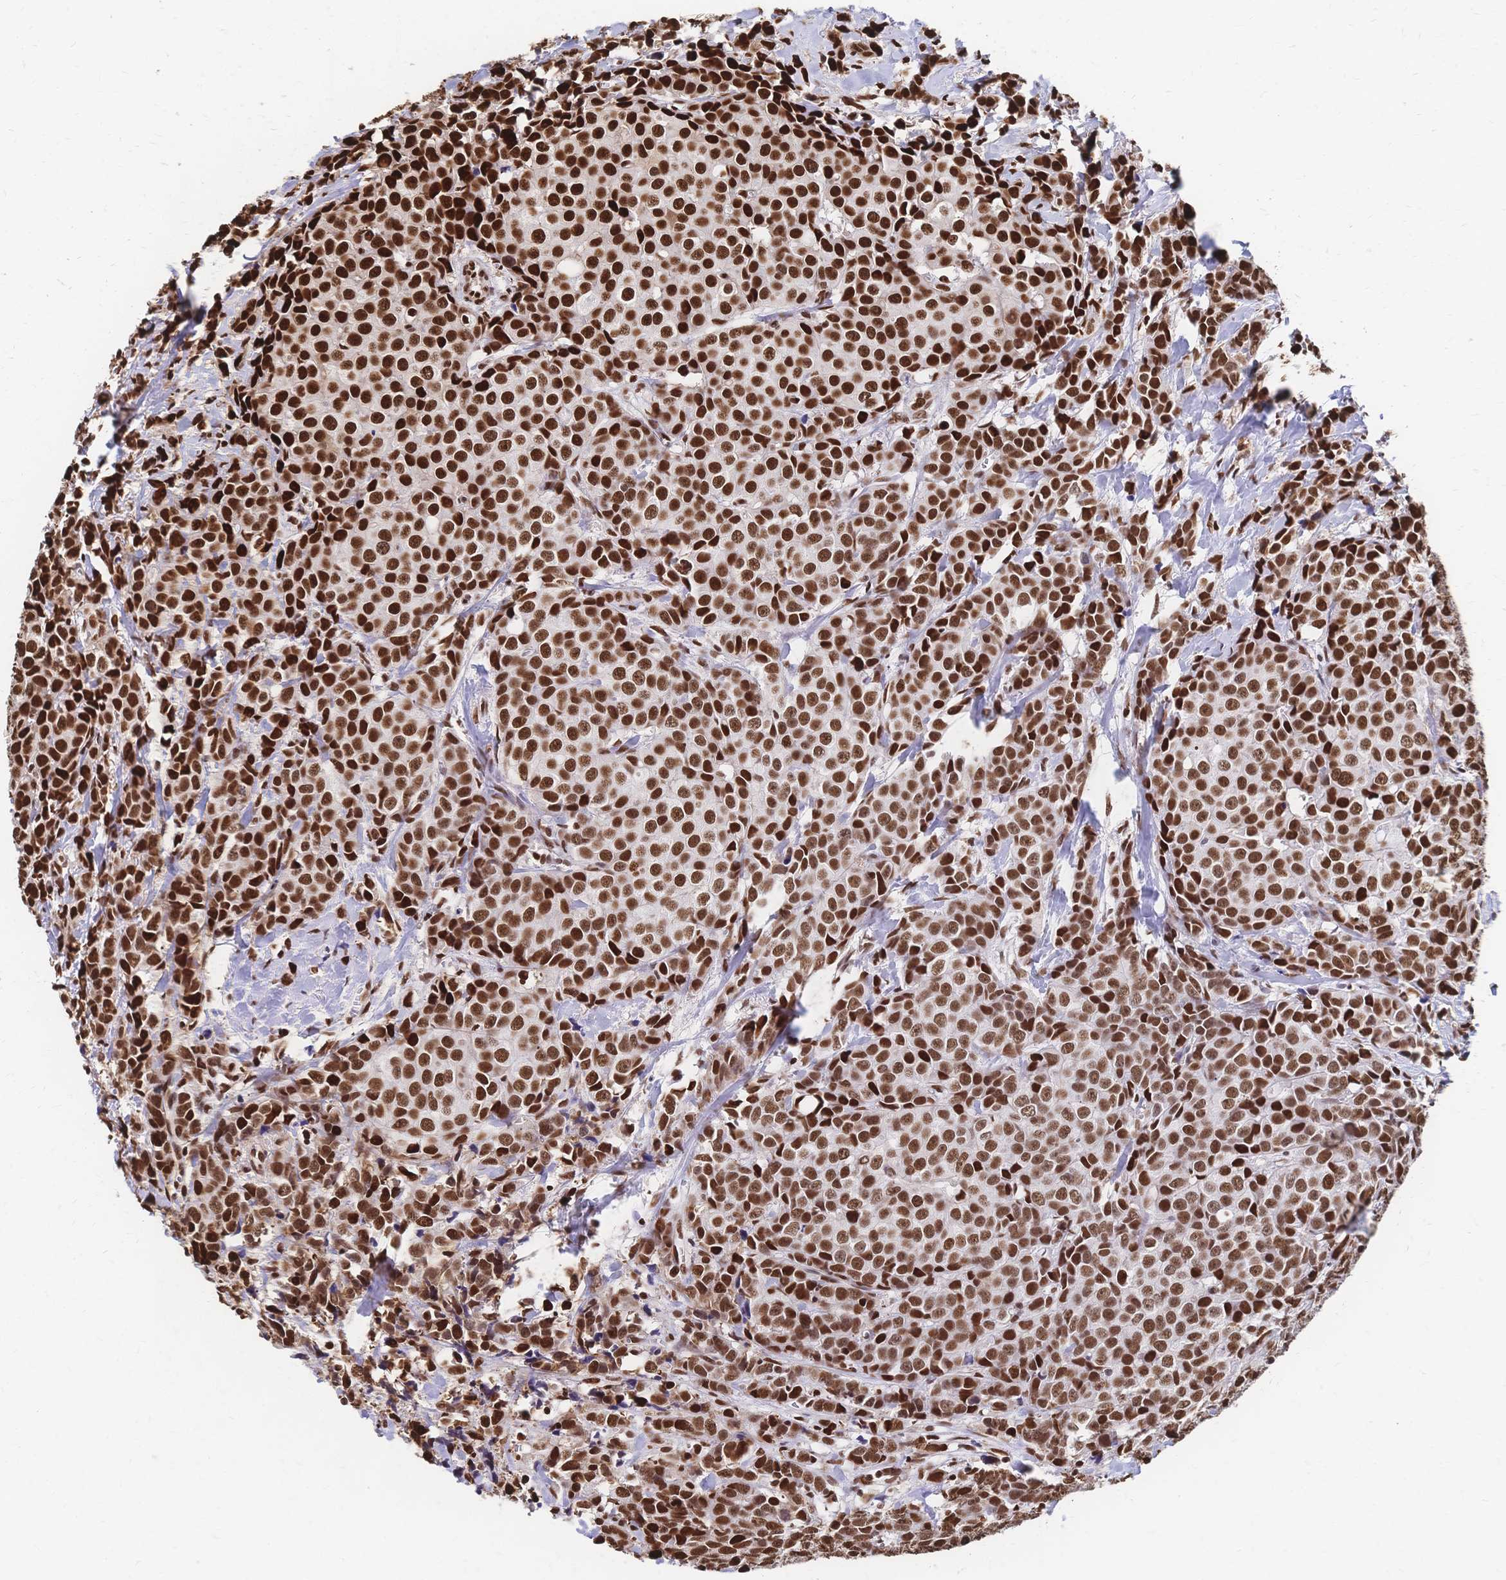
{"staining": {"intensity": "strong", "quantity": ">75%", "location": "nuclear"}, "tissue": "breast cancer", "cell_type": "Tumor cells", "image_type": "cancer", "snomed": [{"axis": "morphology", "description": "Duct carcinoma"}, {"axis": "topography", "description": "Breast"}], "caption": "A high amount of strong nuclear positivity is present in about >75% of tumor cells in infiltrating ductal carcinoma (breast) tissue.", "gene": "HDGF", "patient": {"sex": "female", "age": 80}}